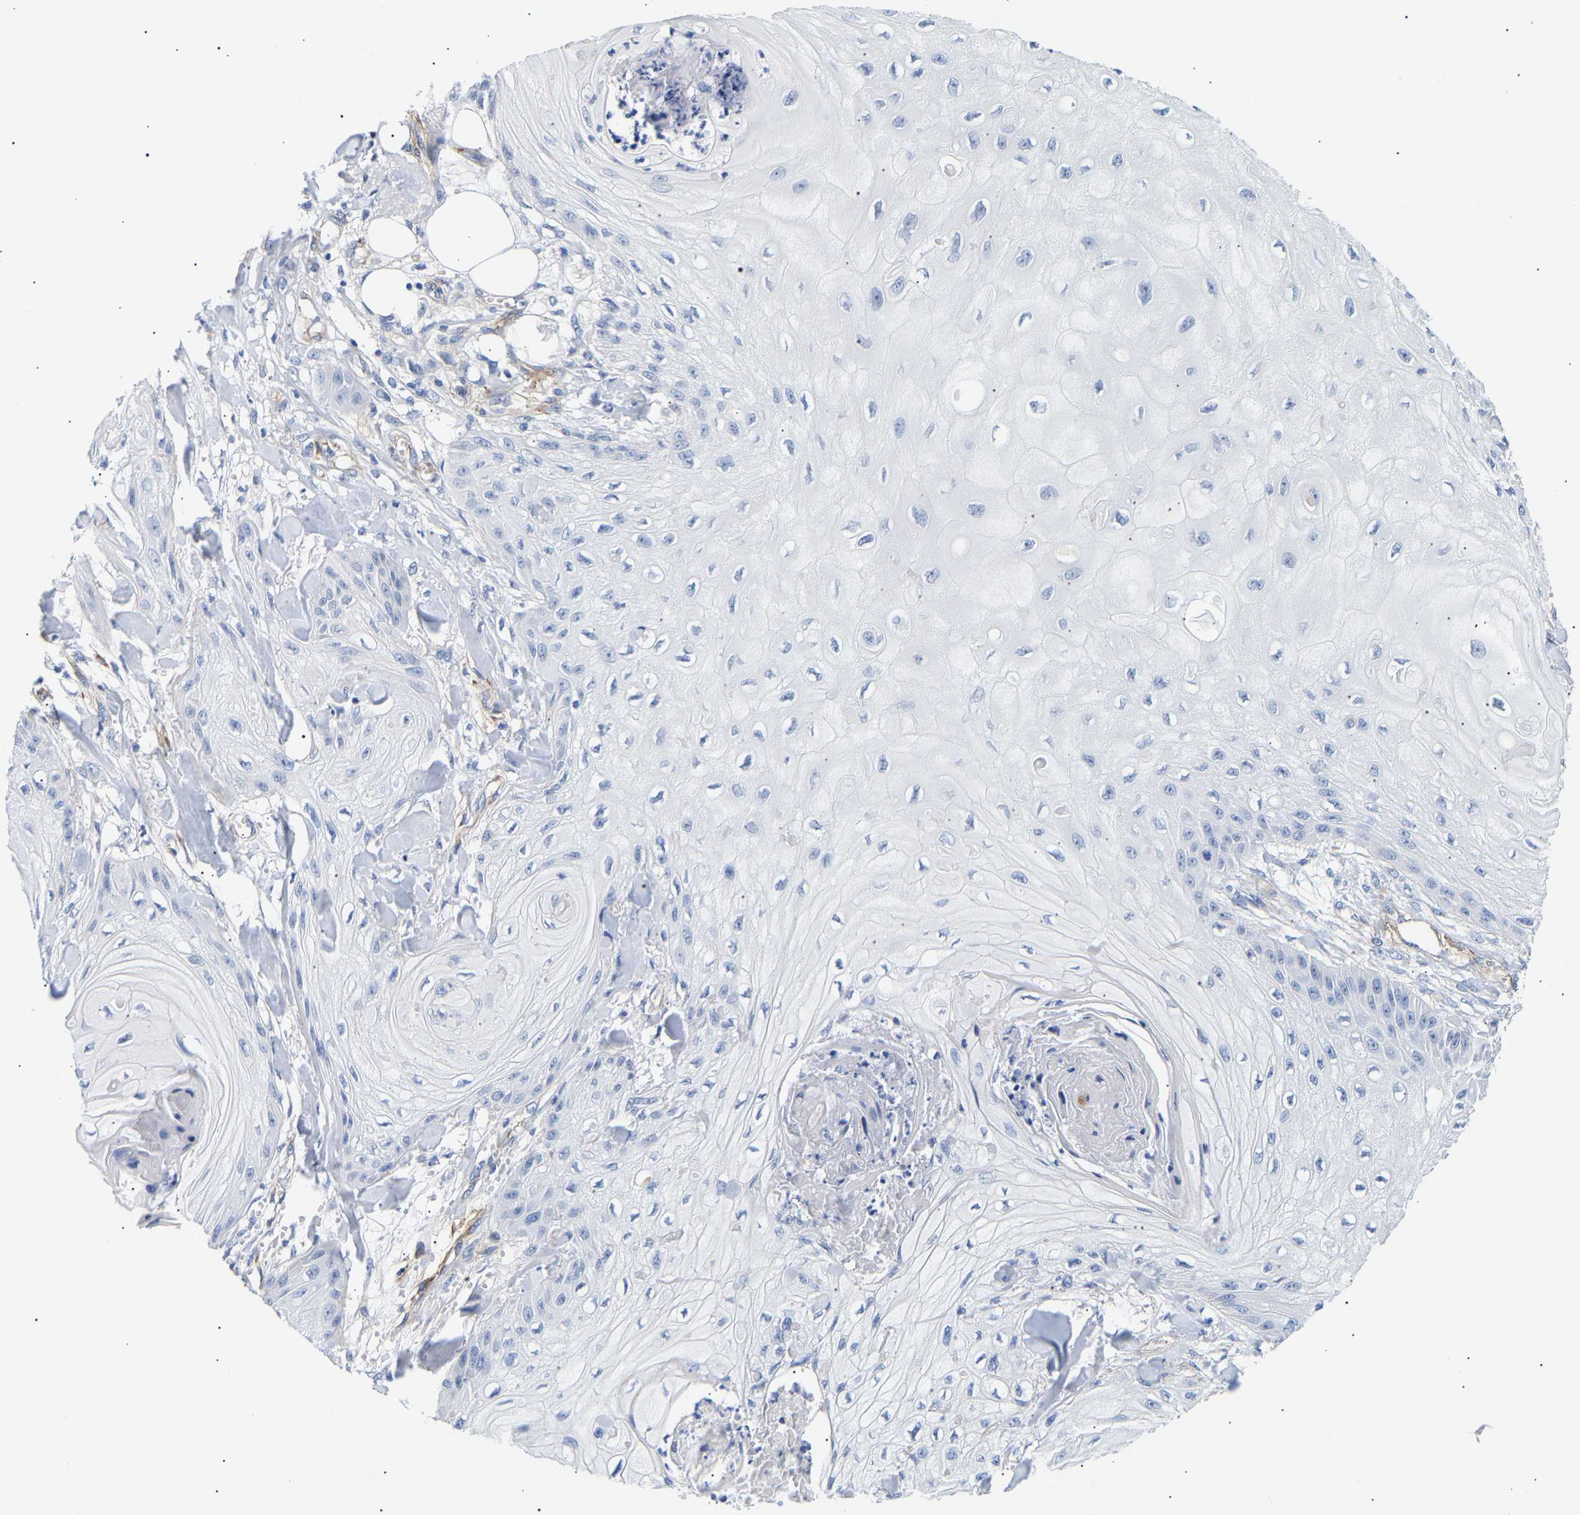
{"staining": {"intensity": "negative", "quantity": "none", "location": "none"}, "tissue": "skin cancer", "cell_type": "Tumor cells", "image_type": "cancer", "snomed": [{"axis": "morphology", "description": "Squamous cell carcinoma, NOS"}, {"axis": "topography", "description": "Skin"}], "caption": "High magnification brightfield microscopy of skin cancer (squamous cell carcinoma) stained with DAB (brown) and counterstained with hematoxylin (blue): tumor cells show no significant expression.", "gene": "IGFBP7", "patient": {"sex": "male", "age": 74}}